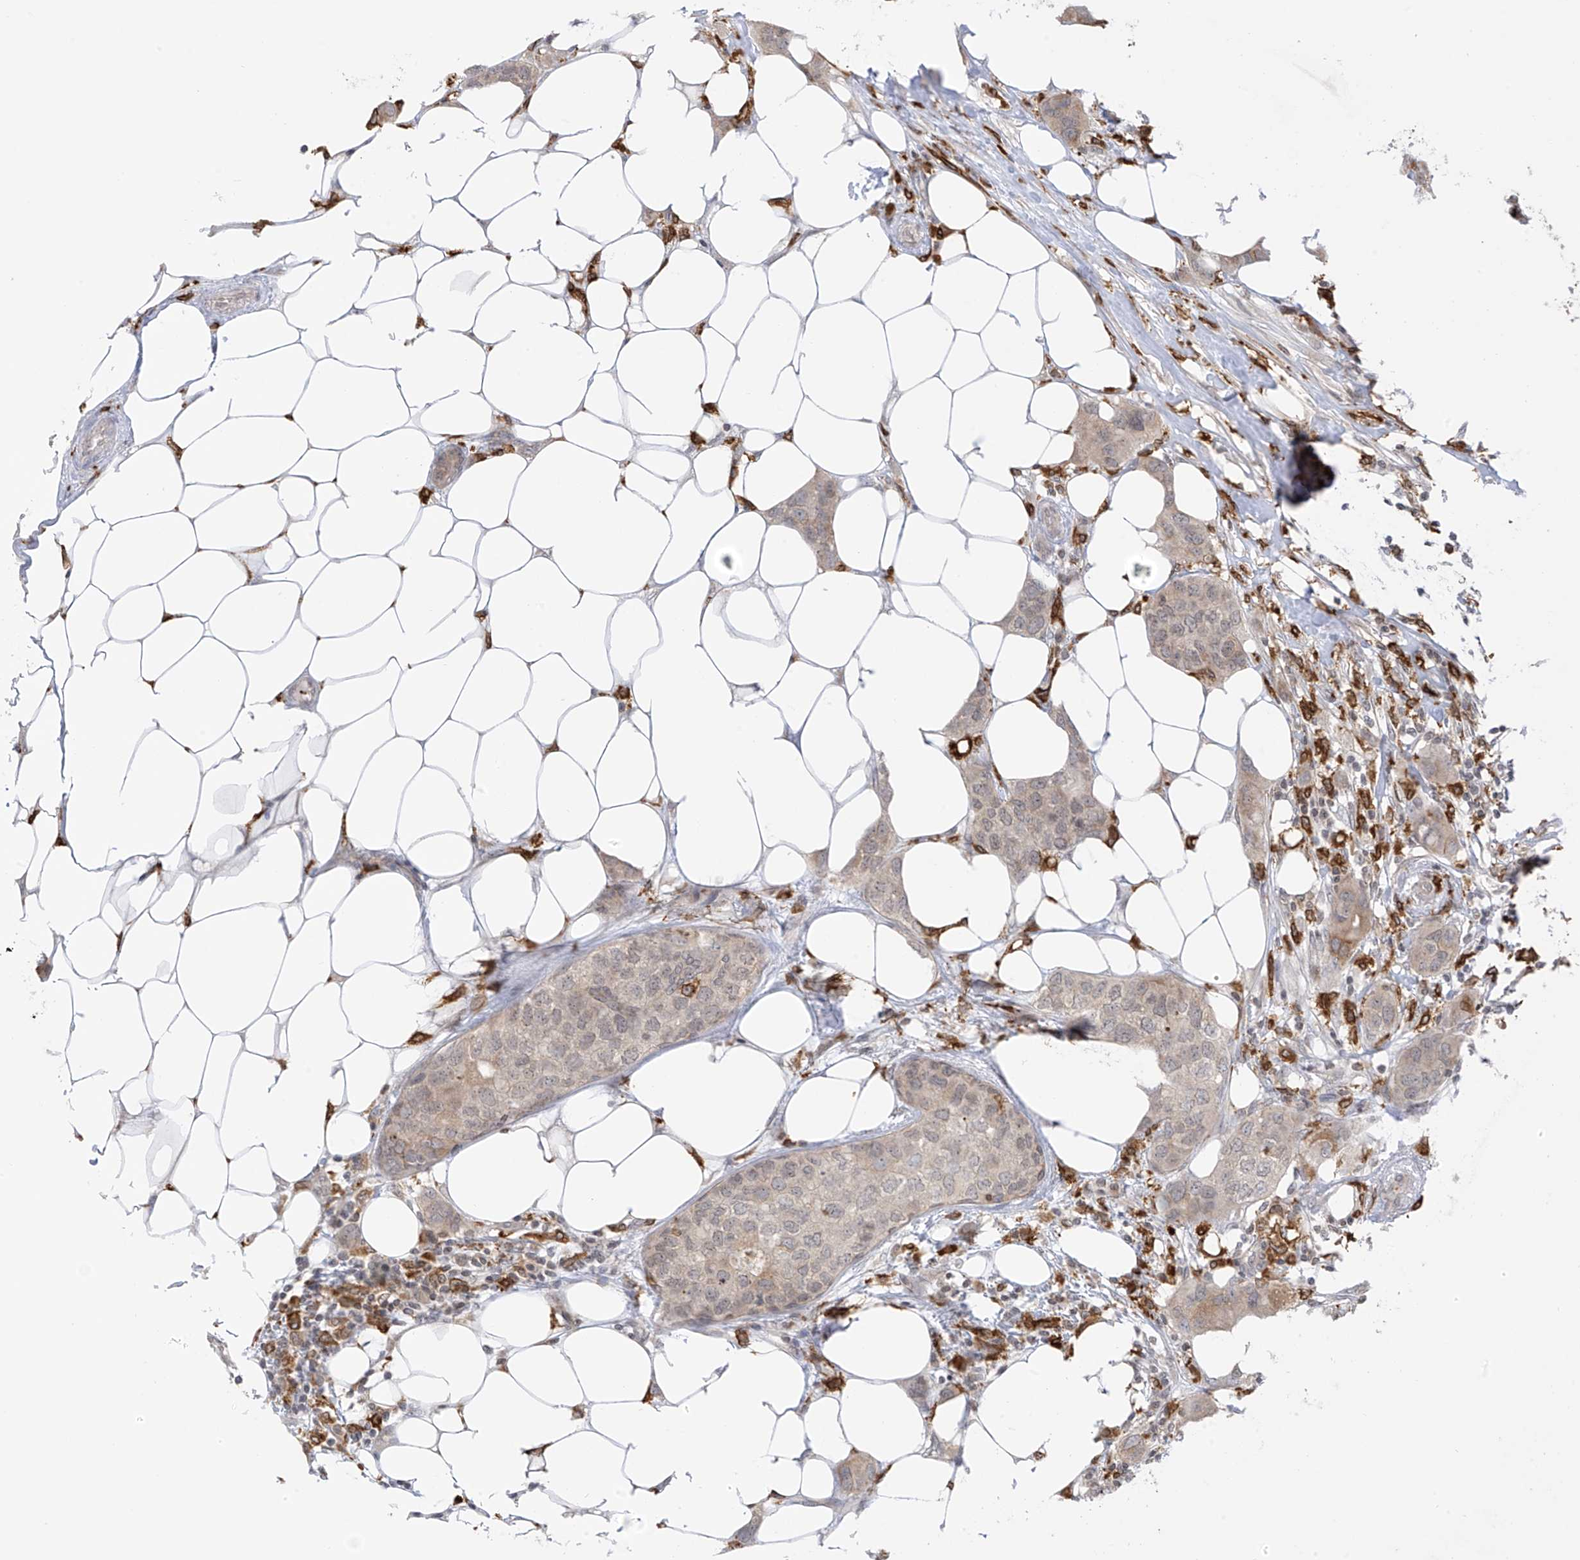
{"staining": {"intensity": "weak", "quantity": "25%-75%", "location": "cytoplasmic/membranous"}, "tissue": "breast cancer", "cell_type": "Tumor cells", "image_type": "cancer", "snomed": [{"axis": "morphology", "description": "Duct carcinoma"}, {"axis": "topography", "description": "Breast"}], "caption": "Tumor cells display low levels of weak cytoplasmic/membranous staining in approximately 25%-75% of cells in breast cancer. (brown staining indicates protein expression, while blue staining denotes nuclei).", "gene": "TBXAS1", "patient": {"sex": "female", "age": 50}}